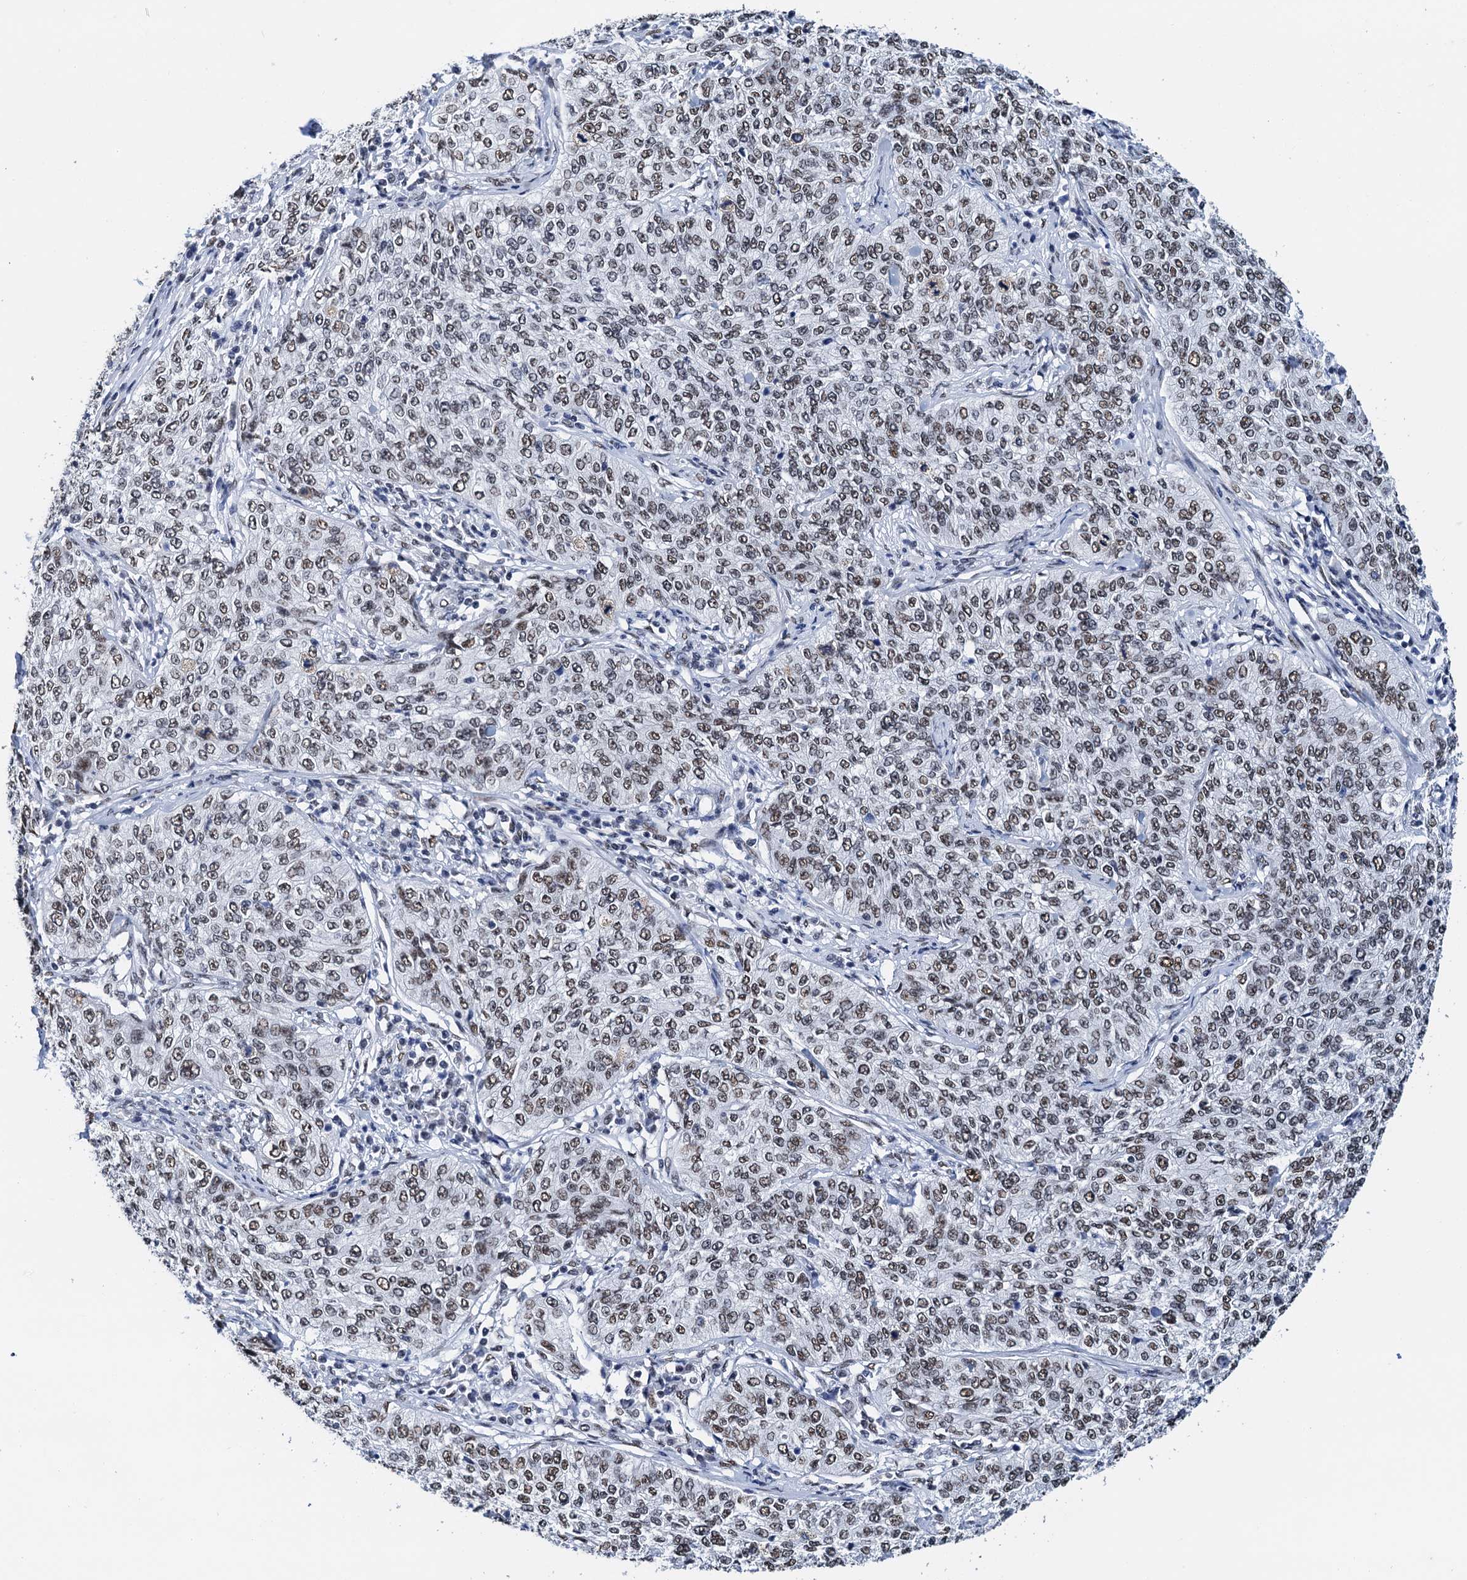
{"staining": {"intensity": "moderate", "quantity": ">75%", "location": "nuclear"}, "tissue": "cervical cancer", "cell_type": "Tumor cells", "image_type": "cancer", "snomed": [{"axis": "morphology", "description": "Squamous cell carcinoma, NOS"}, {"axis": "topography", "description": "Cervix"}], "caption": "Moderate nuclear positivity for a protein is identified in about >75% of tumor cells of cervical cancer using immunohistochemistry.", "gene": "SLTM", "patient": {"sex": "female", "age": 35}}